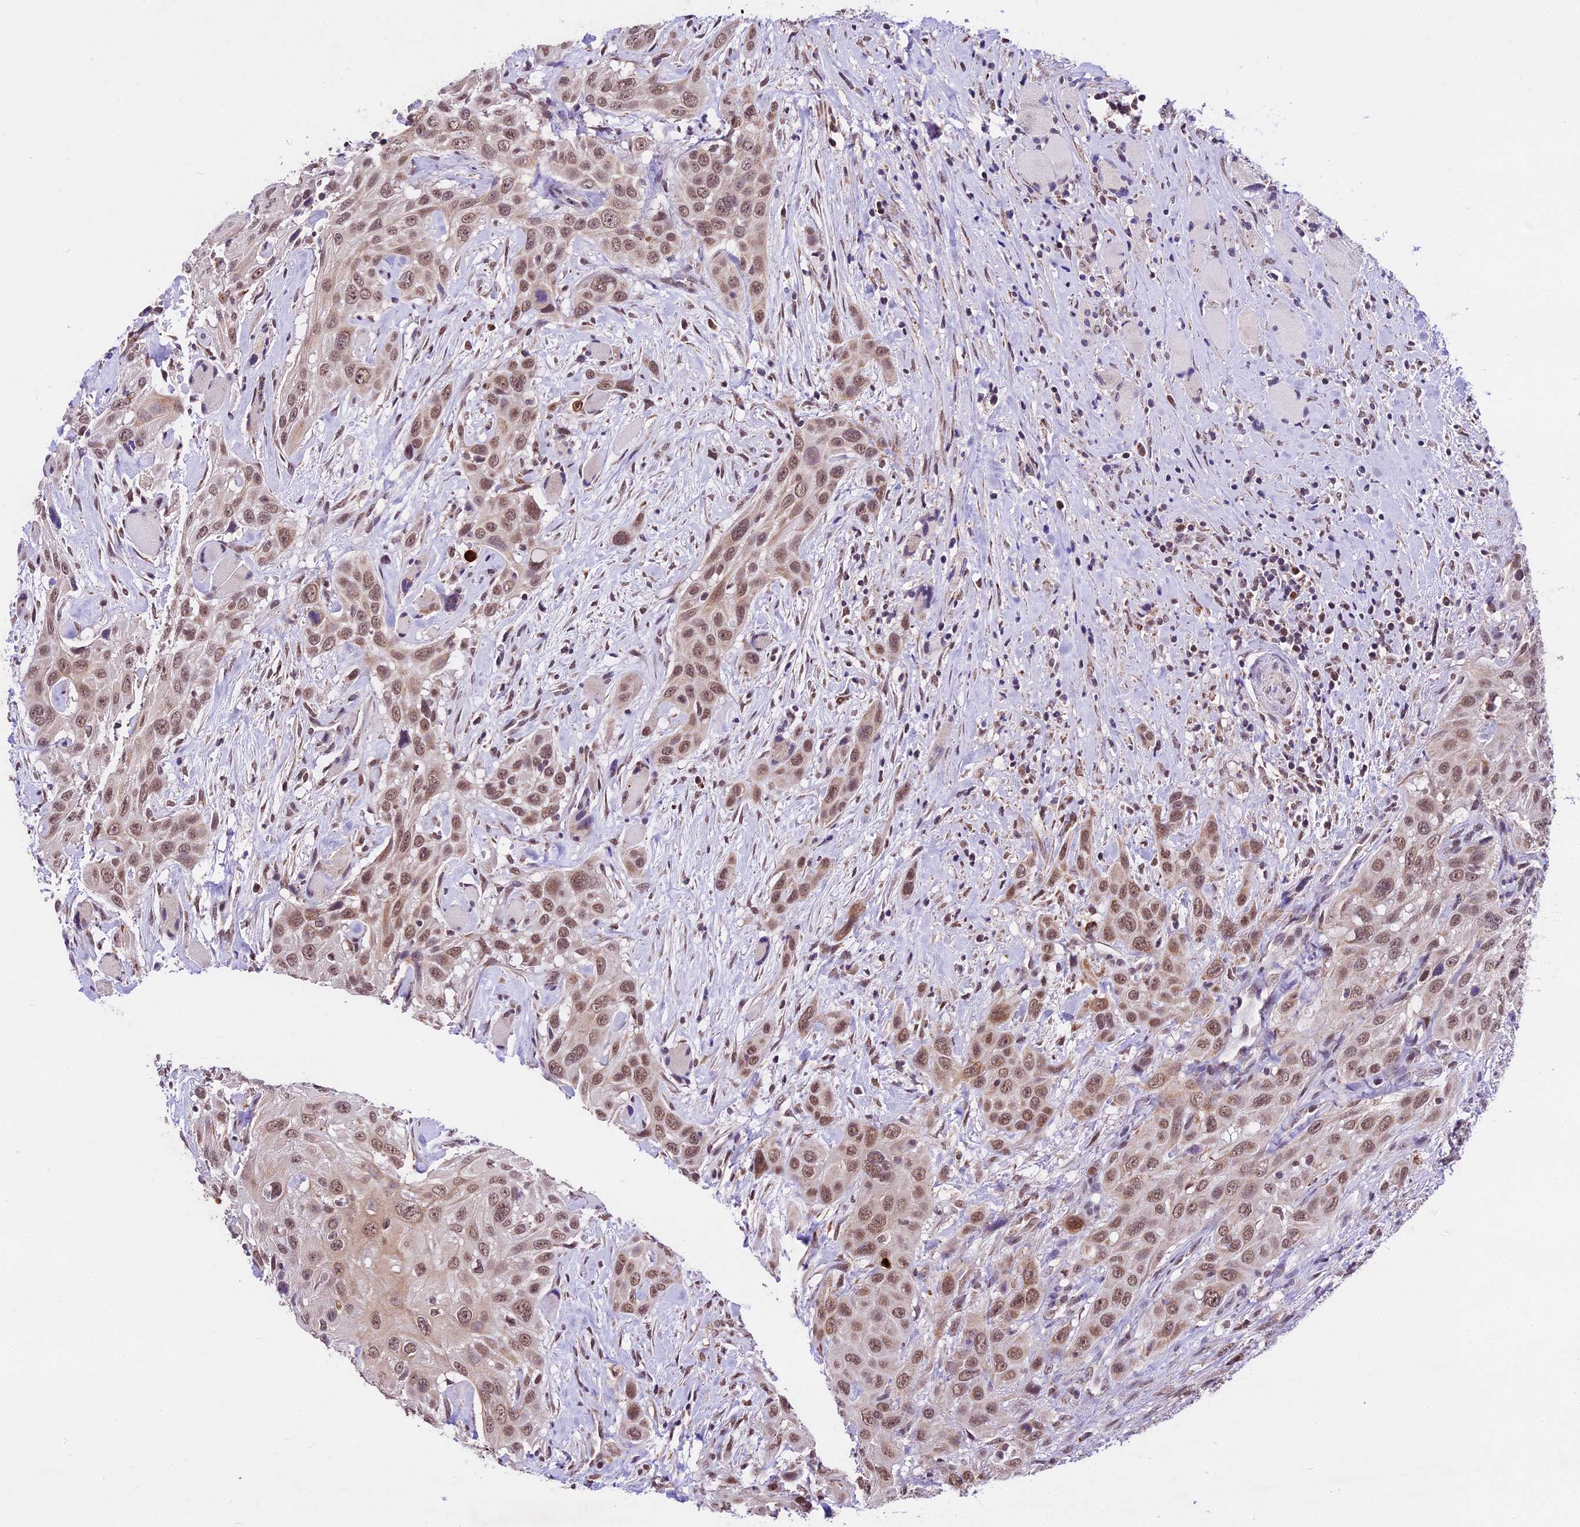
{"staining": {"intensity": "moderate", "quantity": ">75%", "location": "nuclear"}, "tissue": "head and neck cancer", "cell_type": "Tumor cells", "image_type": "cancer", "snomed": [{"axis": "morphology", "description": "Squamous cell carcinoma, NOS"}, {"axis": "topography", "description": "Head-Neck"}], "caption": "Head and neck cancer (squamous cell carcinoma) tissue demonstrates moderate nuclear staining in approximately >75% of tumor cells, visualized by immunohistochemistry.", "gene": "CARS2", "patient": {"sex": "male", "age": 81}}